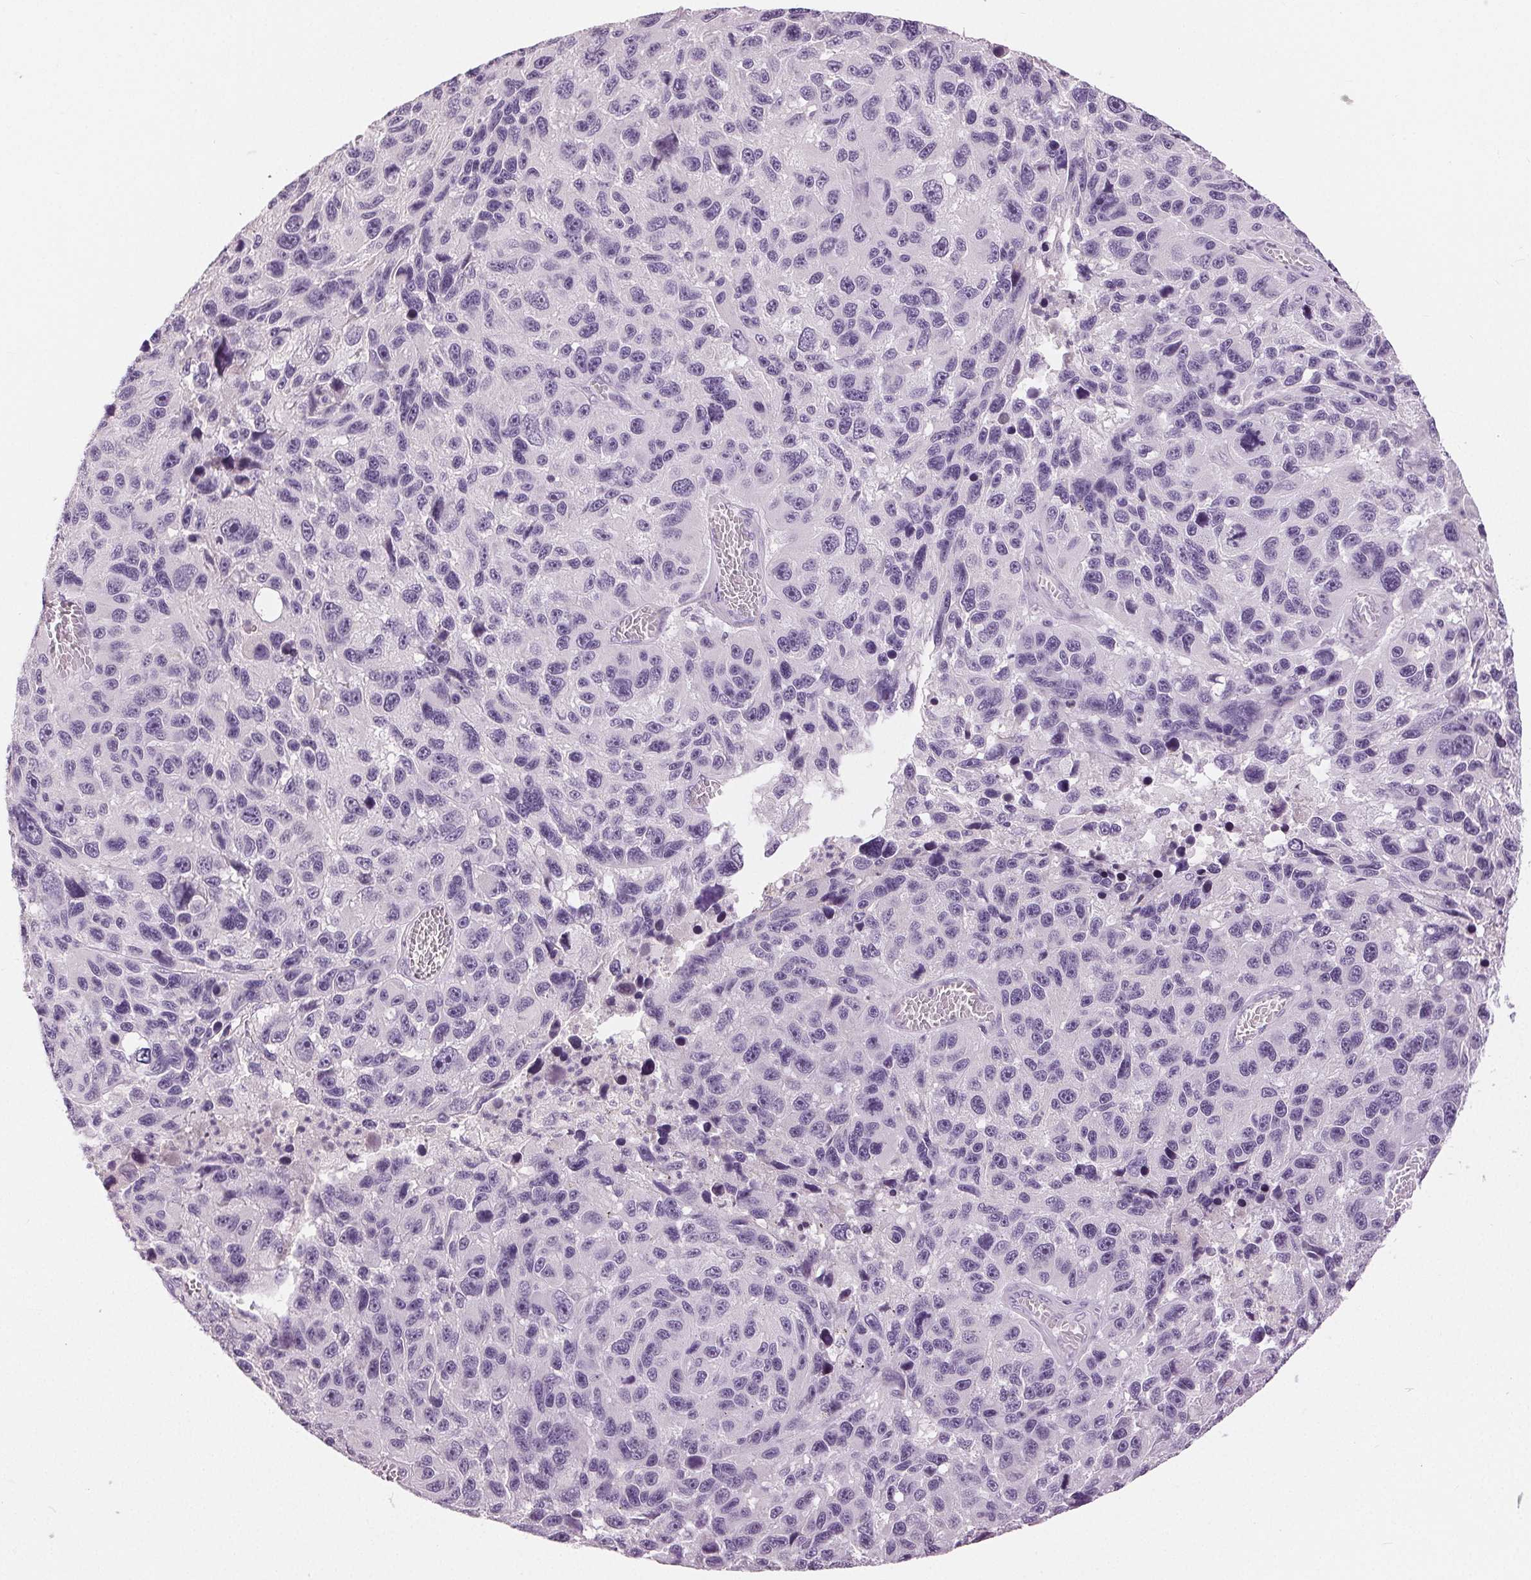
{"staining": {"intensity": "negative", "quantity": "none", "location": "none"}, "tissue": "melanoma", "cell_type": "Tumor cells", "image_type": "cancer", "snomed": [{"axis": "morphology", "description": "Malignant melanoma, NOS"}, {"axis": "topography", "description": "Skin"}], "caption": "Image shows no significant protein positivity in tumor cells of melanoma.", "gene": "DSG3", "patient": {"sex": "male", "age": 53}}